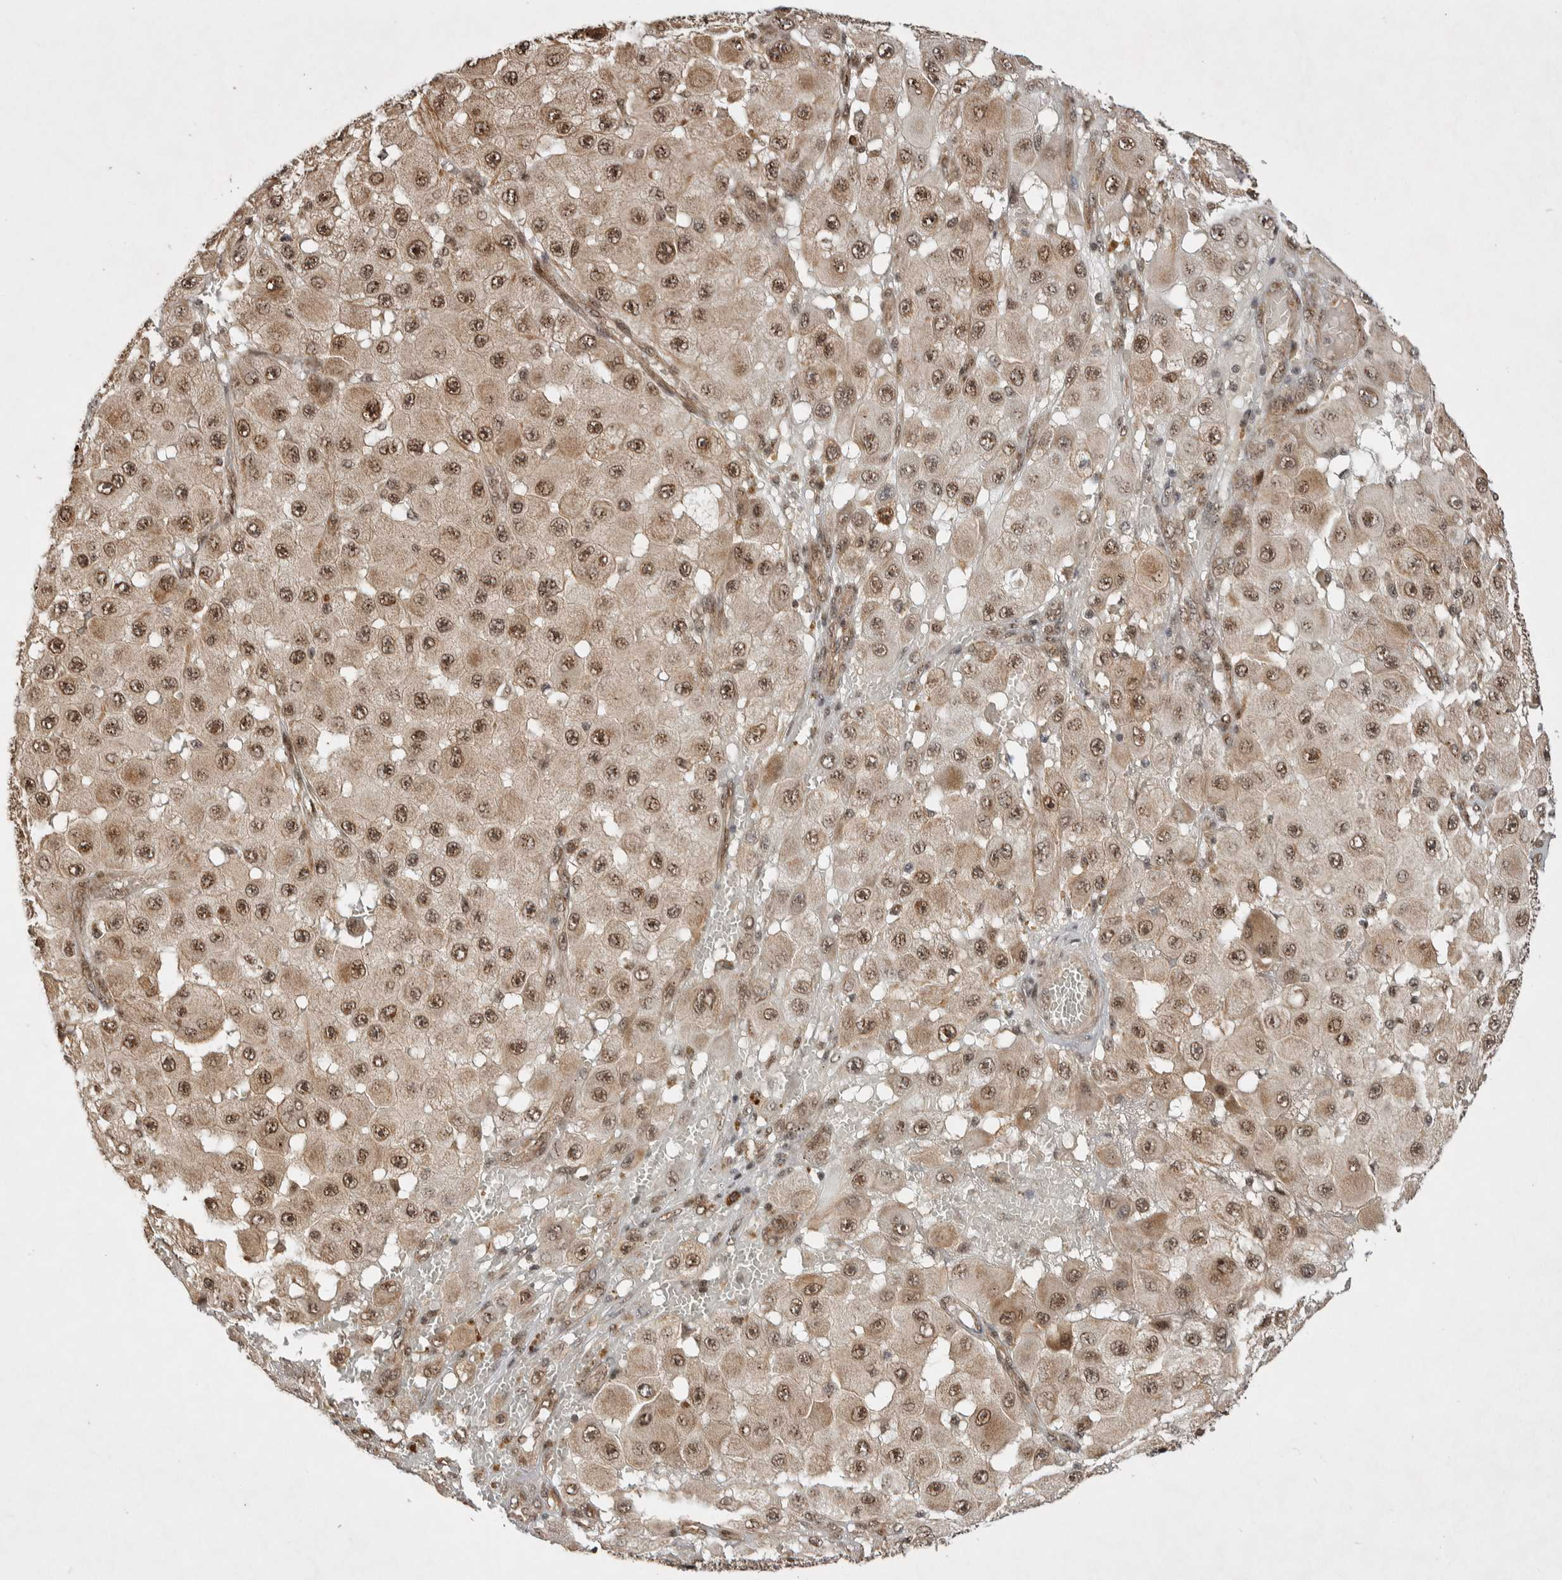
{"staining": {"intensity": "moderate", "quantity": ">75%", "location": "cytoplasmic/membranous,nuclear"}, "tissue": "melanoma", "cell_type": "Tumor cells", "image_type": "cancer", "snomed": [{"axis": "morphology", "description": "Malignant melanoma, NOS"}, {"axis": "topography", "description": "Skin"}], "caption": "The histopathology image exhibits immunohistochemical staining of melanoma. There is moderate cytoplasmic/membranous and nuclear staining is present in about >75% of tumor cells.", "gene": "TOR1B", "patient": {"sex": "female", "age": 81}}